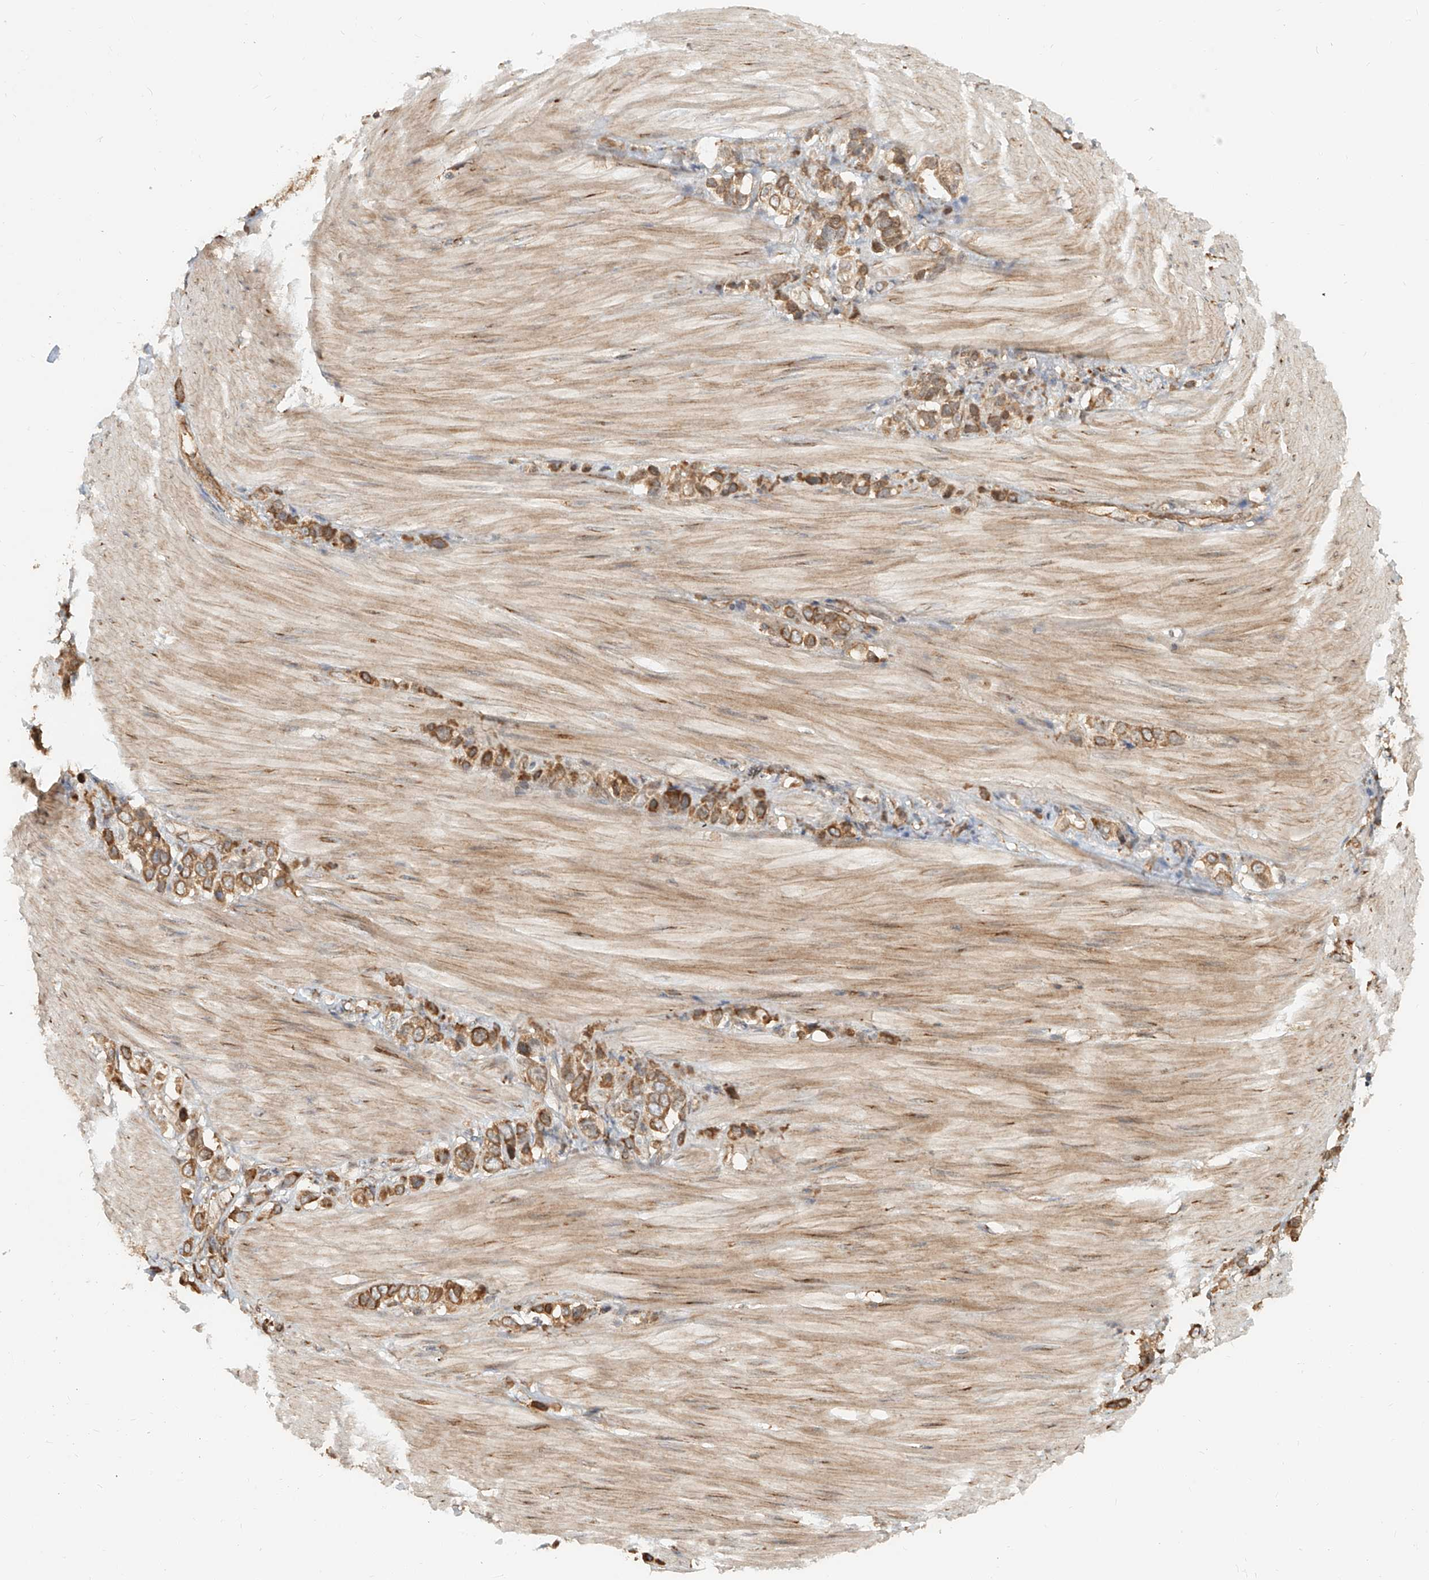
{"staining": {"intensity": "moderate", "quantity": ">75%", "location": "cytoplasmic/membranous"}, "tissue": "stomach cancer", "cell_type": "Tumor cells", "image_type": "cancer", "snomed": [{"axis": "morphology", "description": "Adenocarcinoma, NOS"}, {"axis": "topography", "description": "Stomach"}], "caption": "Immunohistochemistry (IHC) (DAB (3,3'-diaminobenzidine)) staining of stomach cancer displays moderate cytoplasmic/membranous protein expression in about >75% of tumor cells. (brown staining indicates protein expression, while blue staining denotes nuclei).", "gene": "UBE2K", "patient": {"sex": "female", "age": 65}}